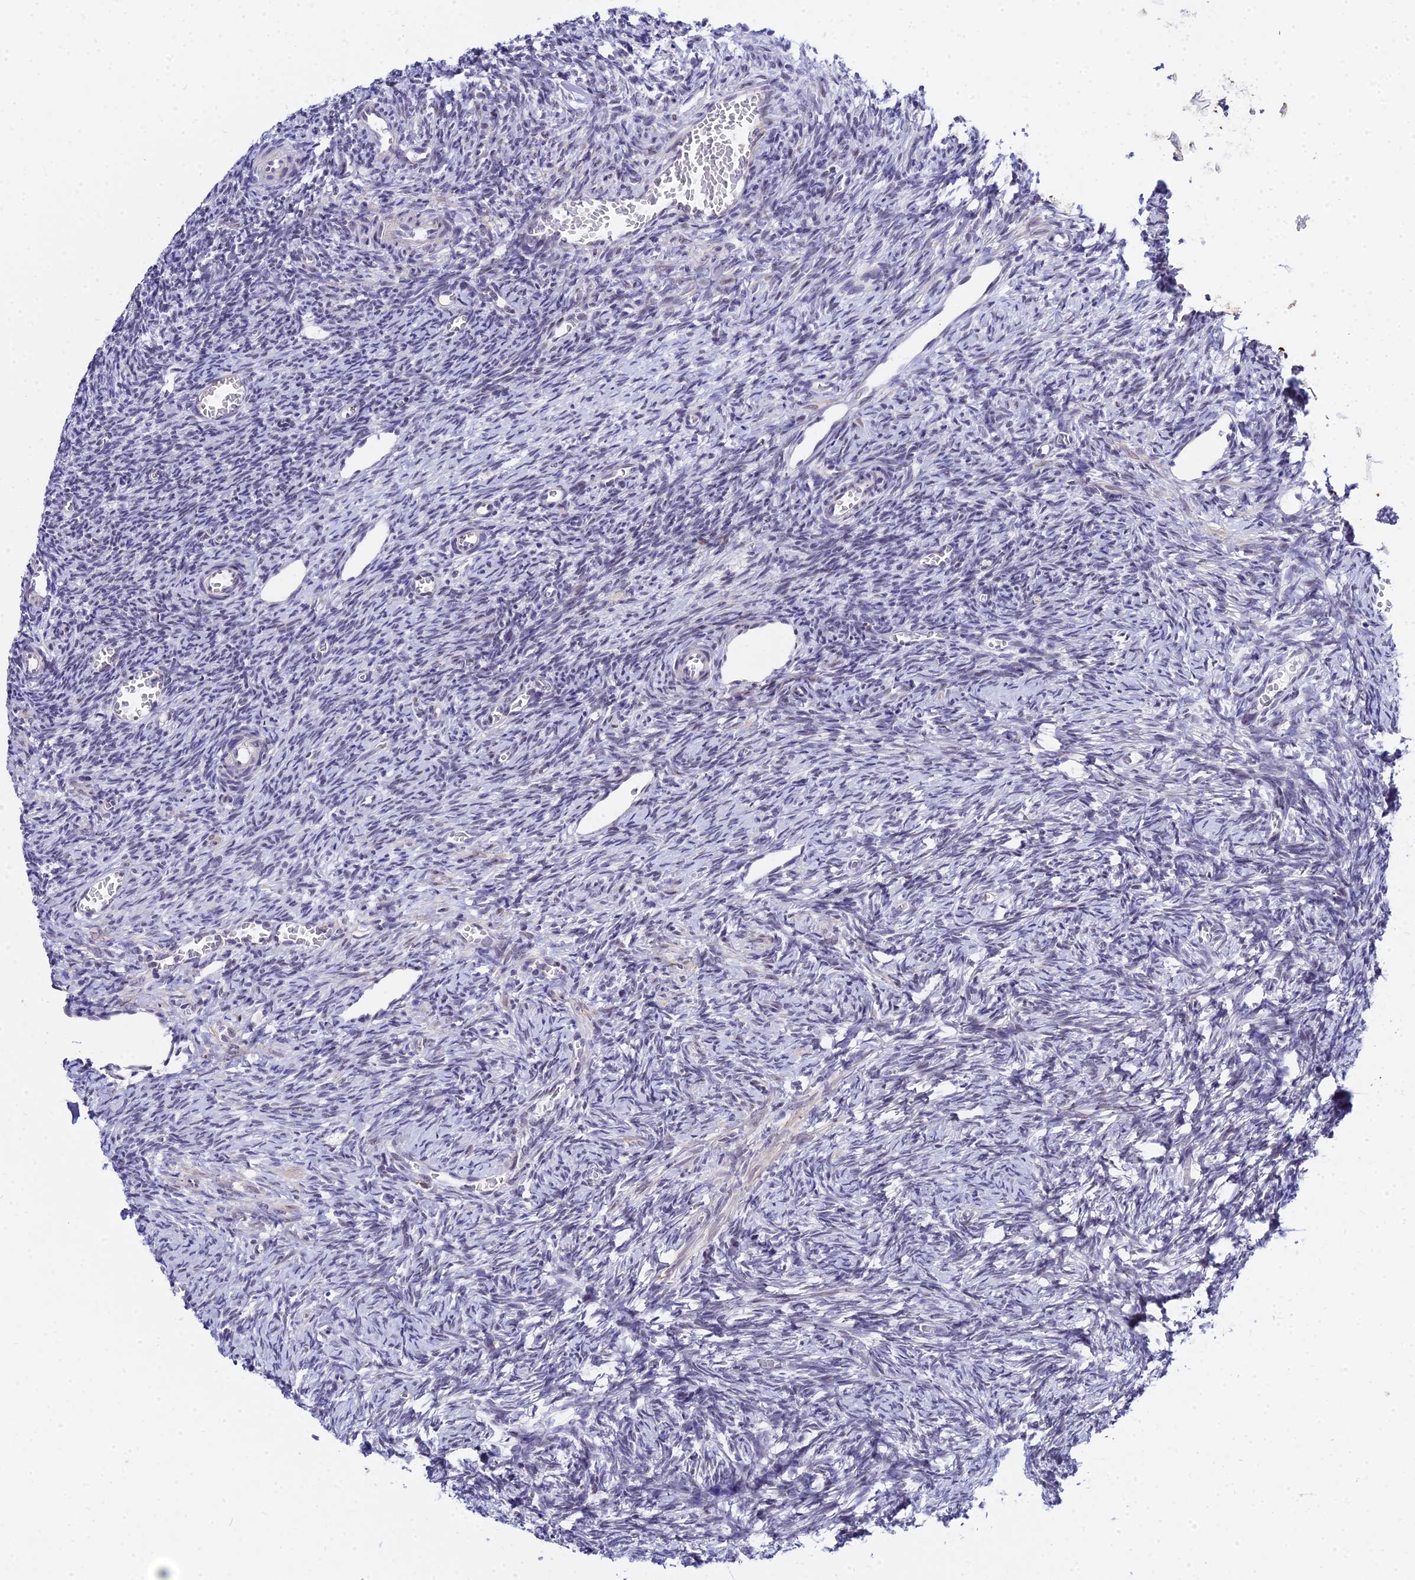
{"staining": {"intensity": "negative", "quantity": "none", "location": "none"}, "tissue": "ovary", "cell_type": "Ovarian stroma cells", "image_type": "normal", "snomed": [{"axis": "morphology", "description": "Normal tissue, NOS"}, {"axis": "topography", "description": "Ovary"}], "caption": "A micrograph of human ovary is negative for staining in ovarian stroma cells. (DAB immunohistochemistry (IHC), high magnification).", "gene": "ZNF628", "patient": {"sex": "female", "age": 27}}